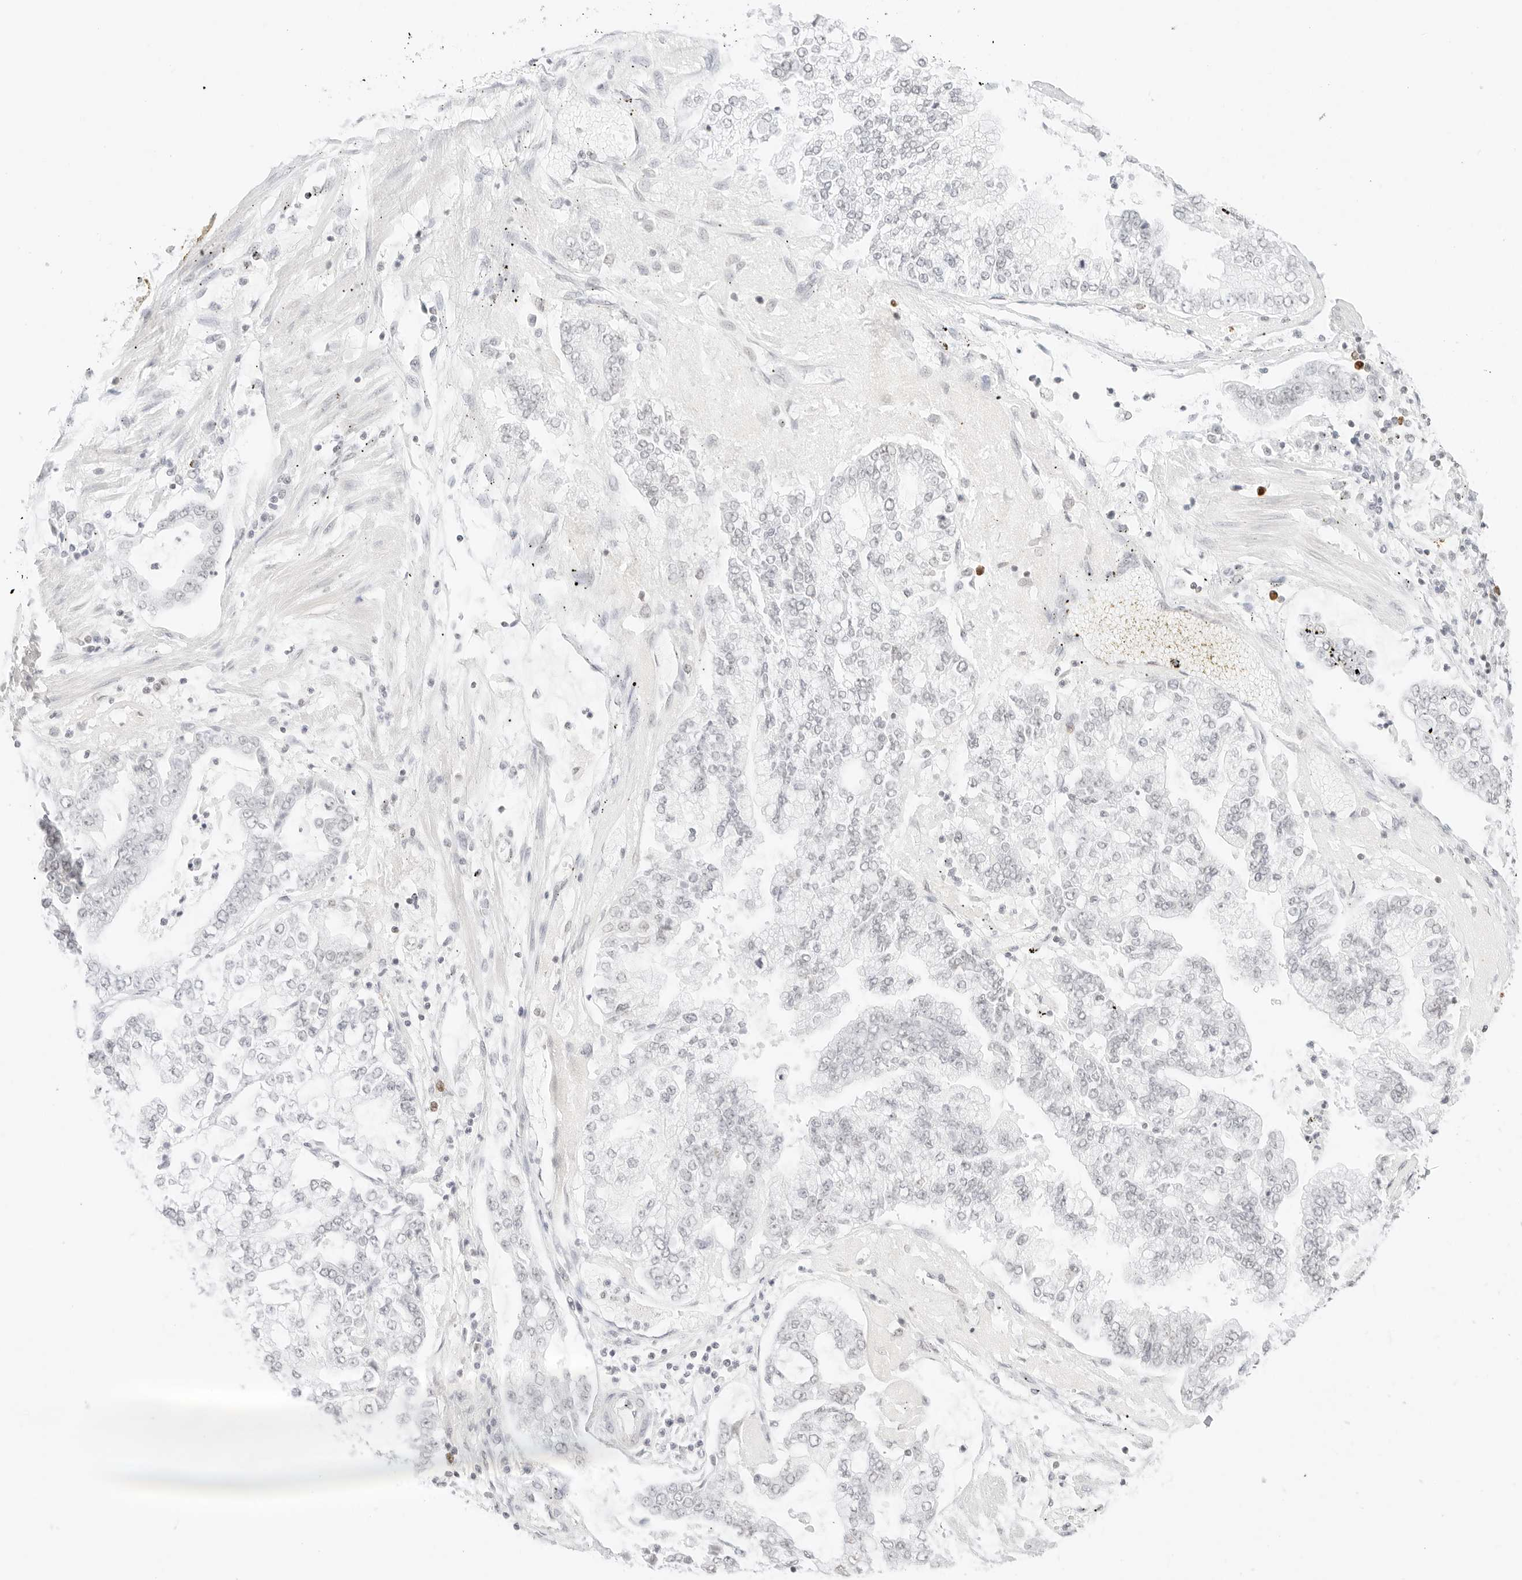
{"staining": {"intensity": "negative", "quantity": "none", "location": "none"}, "tissue": "stomach cancer", "cell_type": "Tumor cells", "image_type": "cancer", "snomed": [{"axis": "morphology", "description": "Adenocarcinoma, NOS"}, {"axis": "topography", "description": "Stomach"}], "caption": "Stomach cancer (adenocarcinoma) stained for a protein using immunohistochemistry reveals no staining tumor cells.", "gene": "FBLN5", "patient": {"sex": "male", "age": 76}}